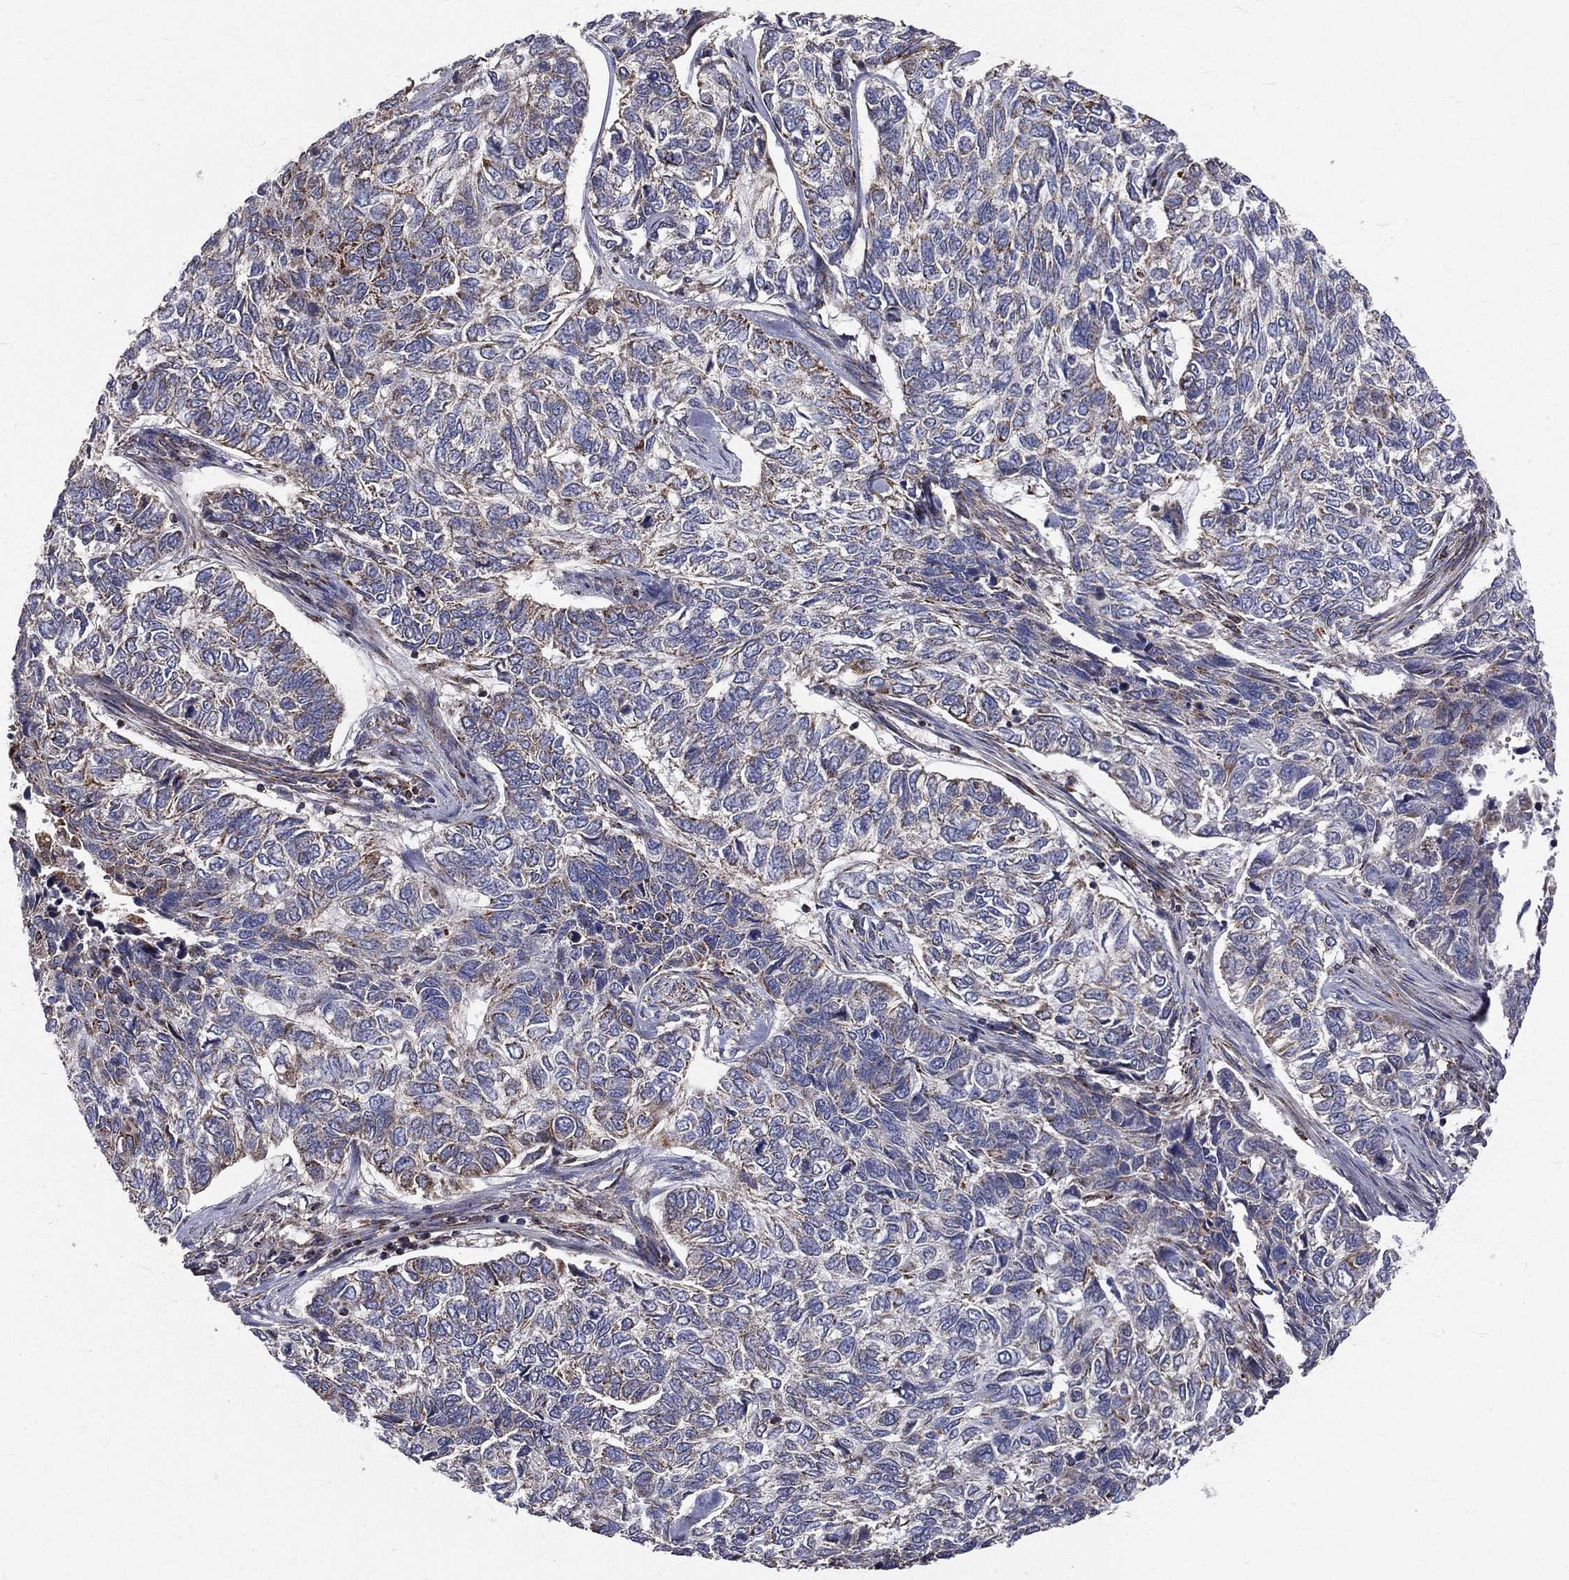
{"staining": {"intensity": "moderate", "quantity": "<25%", "location": "cytoplasmic/membranous"}, "tissue": "skin cancer", "cell_type": "Tumor cells", "image_type": "cancer", "snomed": [{"axis": "morphology", "description": "Basal cell carcinoma"}, {"axis": "topography", "description": "Skin"}], "caption": "This is a micrograph of immunohistochemistry staining of skin cancer, which shows moderate positivity in the cytoplasmic/membranous of tumor cells.", "gene": "GPD1", "patient": {"sex": "female", "age": 65}}